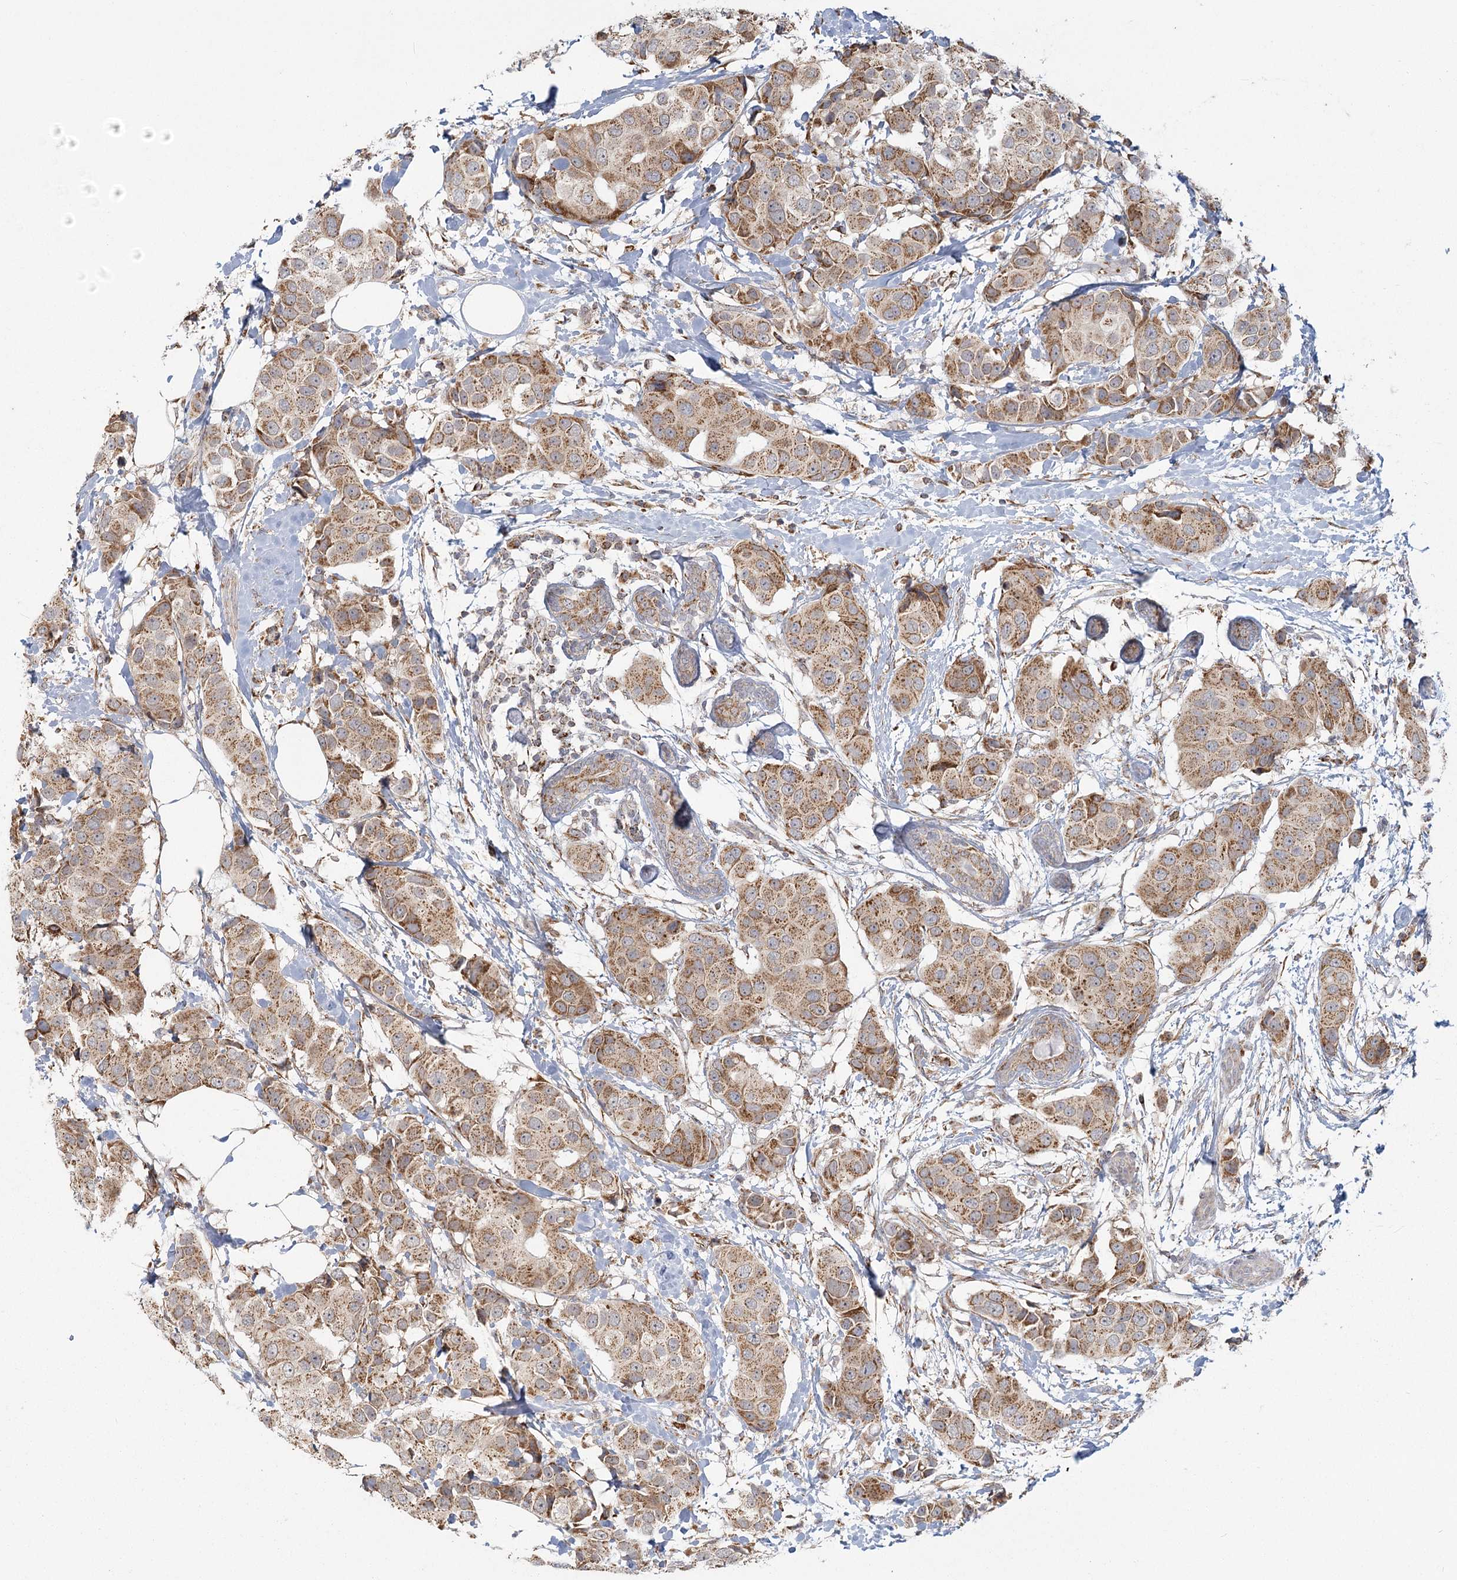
{"staining": {"intensity": "moderate", "quantity": ">75%", "location": "cytoplasmic/membranous"}, "tissue": "breast cancer", "cell_type": "Tumor cells", "image_type": "cancer", "snomed": [{"axis": "morphology", "description": "Normal tissue, NOS"}, {"axis": "morphology", "description": "Duct carcinoma"}, {"axis": "topography", "description": "Breast"}], "caption": "An image of breast cancer (infiltrating ductal carcinoma) stained for a protein reveals moderate cytoplasmic/membranous brown staining in tumor cells.", "gene": "LACTB", "patient": {"sex": "female", "age": 39}}